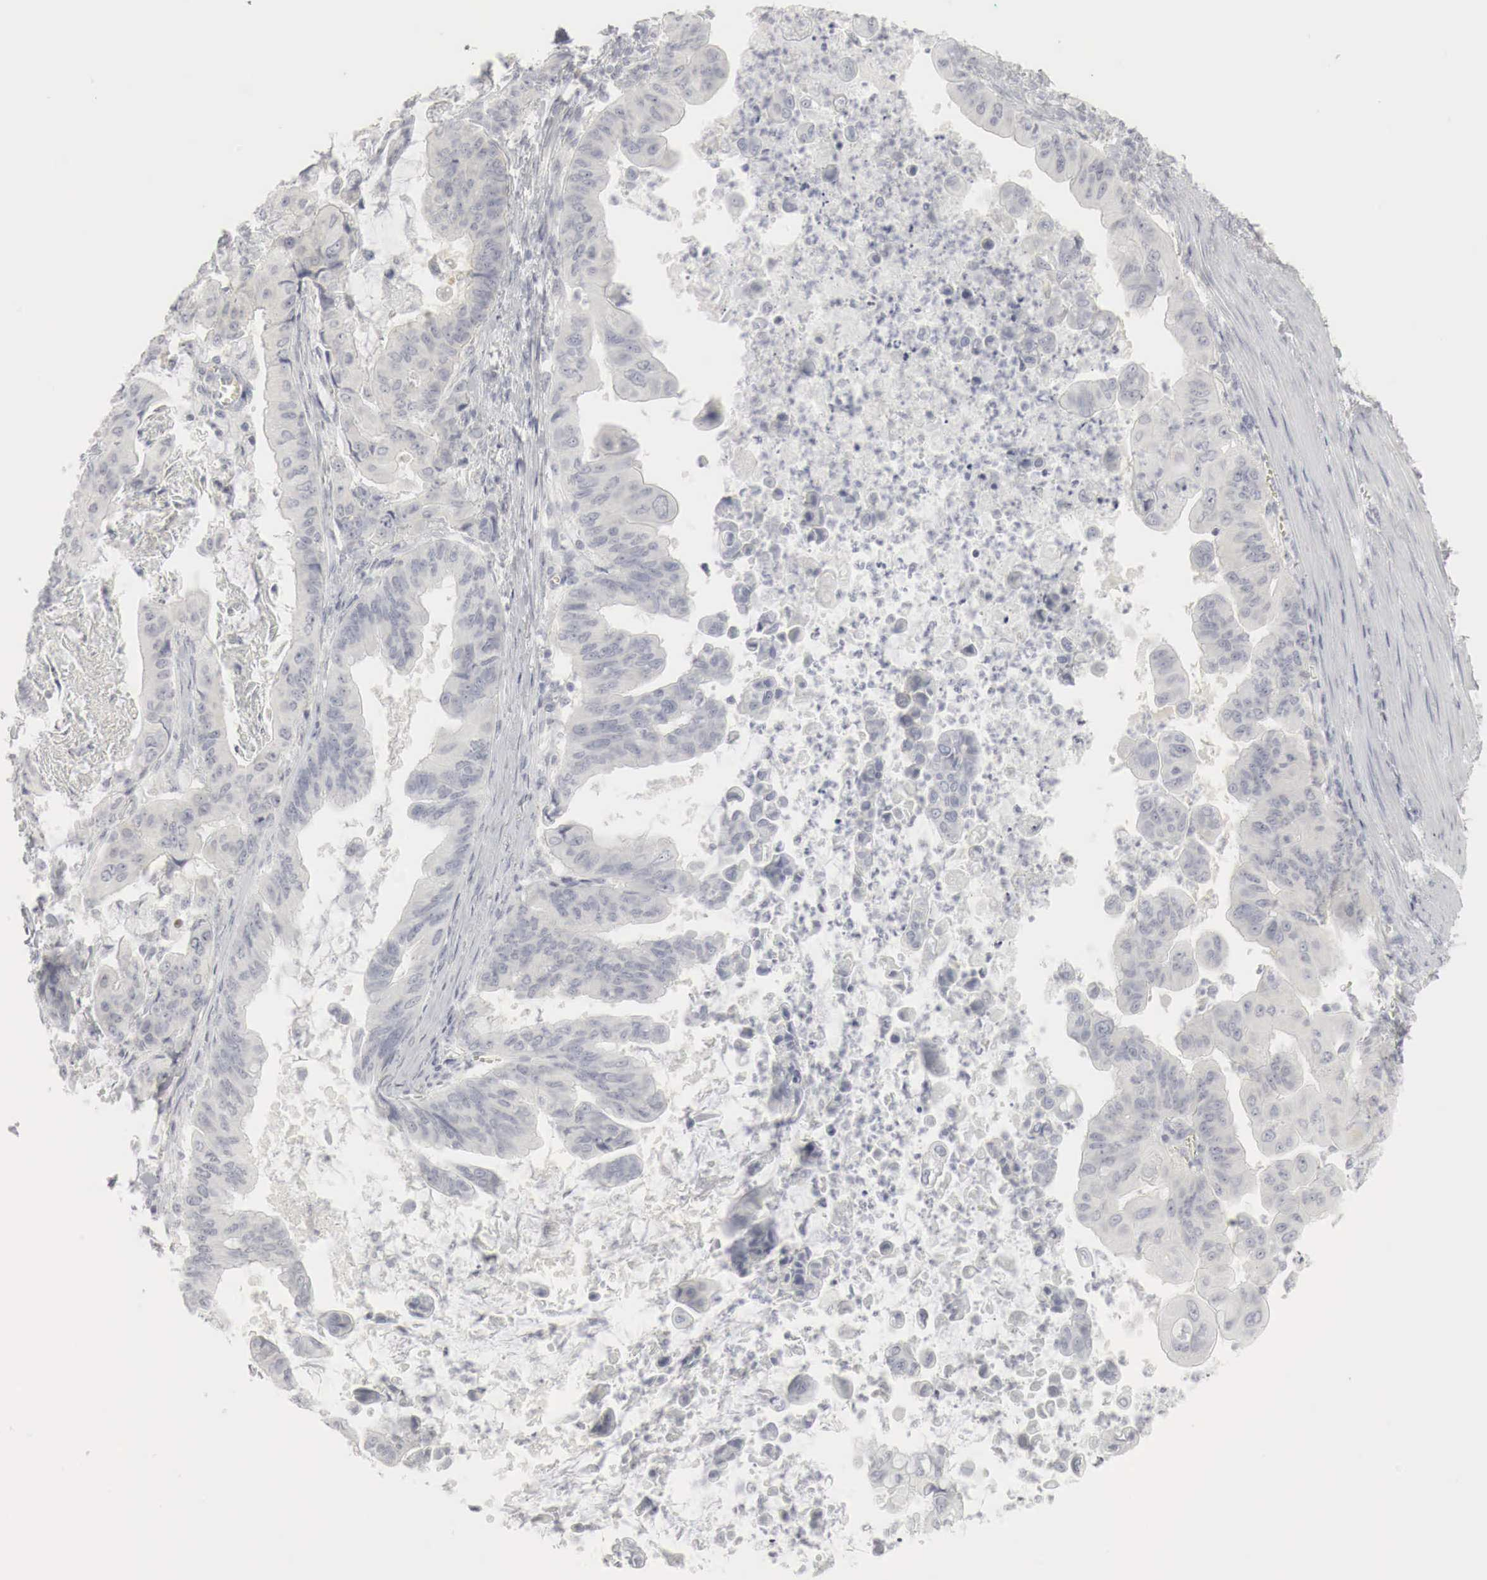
{"staining": {"intensity": "negative", "quantity": "none", "location": "none"}, "tissue": "stomach cancer", "cell_type": "Tumor cells", "image_type": "cancer", "snomed": [{"axis": "morphology", "description": "Adenocarcinoma, NOS"}, {"axis": "topography", "description": "Stomach, upper"}], "caption": "Immunohistochemistry (IHC) image of neoplastic tissue: stomach cancer stained with DAB (3,3'-diaminobenzidine) shows no significant protein staining in tumor cells. The staining was performed using DAB (3,3'-diaminobenzidine) to visualize the protein expression in brown, while the nuclei were stained in blue with hematoxylin (Magnification: 20x).", "gene": "TP63", "patient": {"sex": "male", "age": 80}}